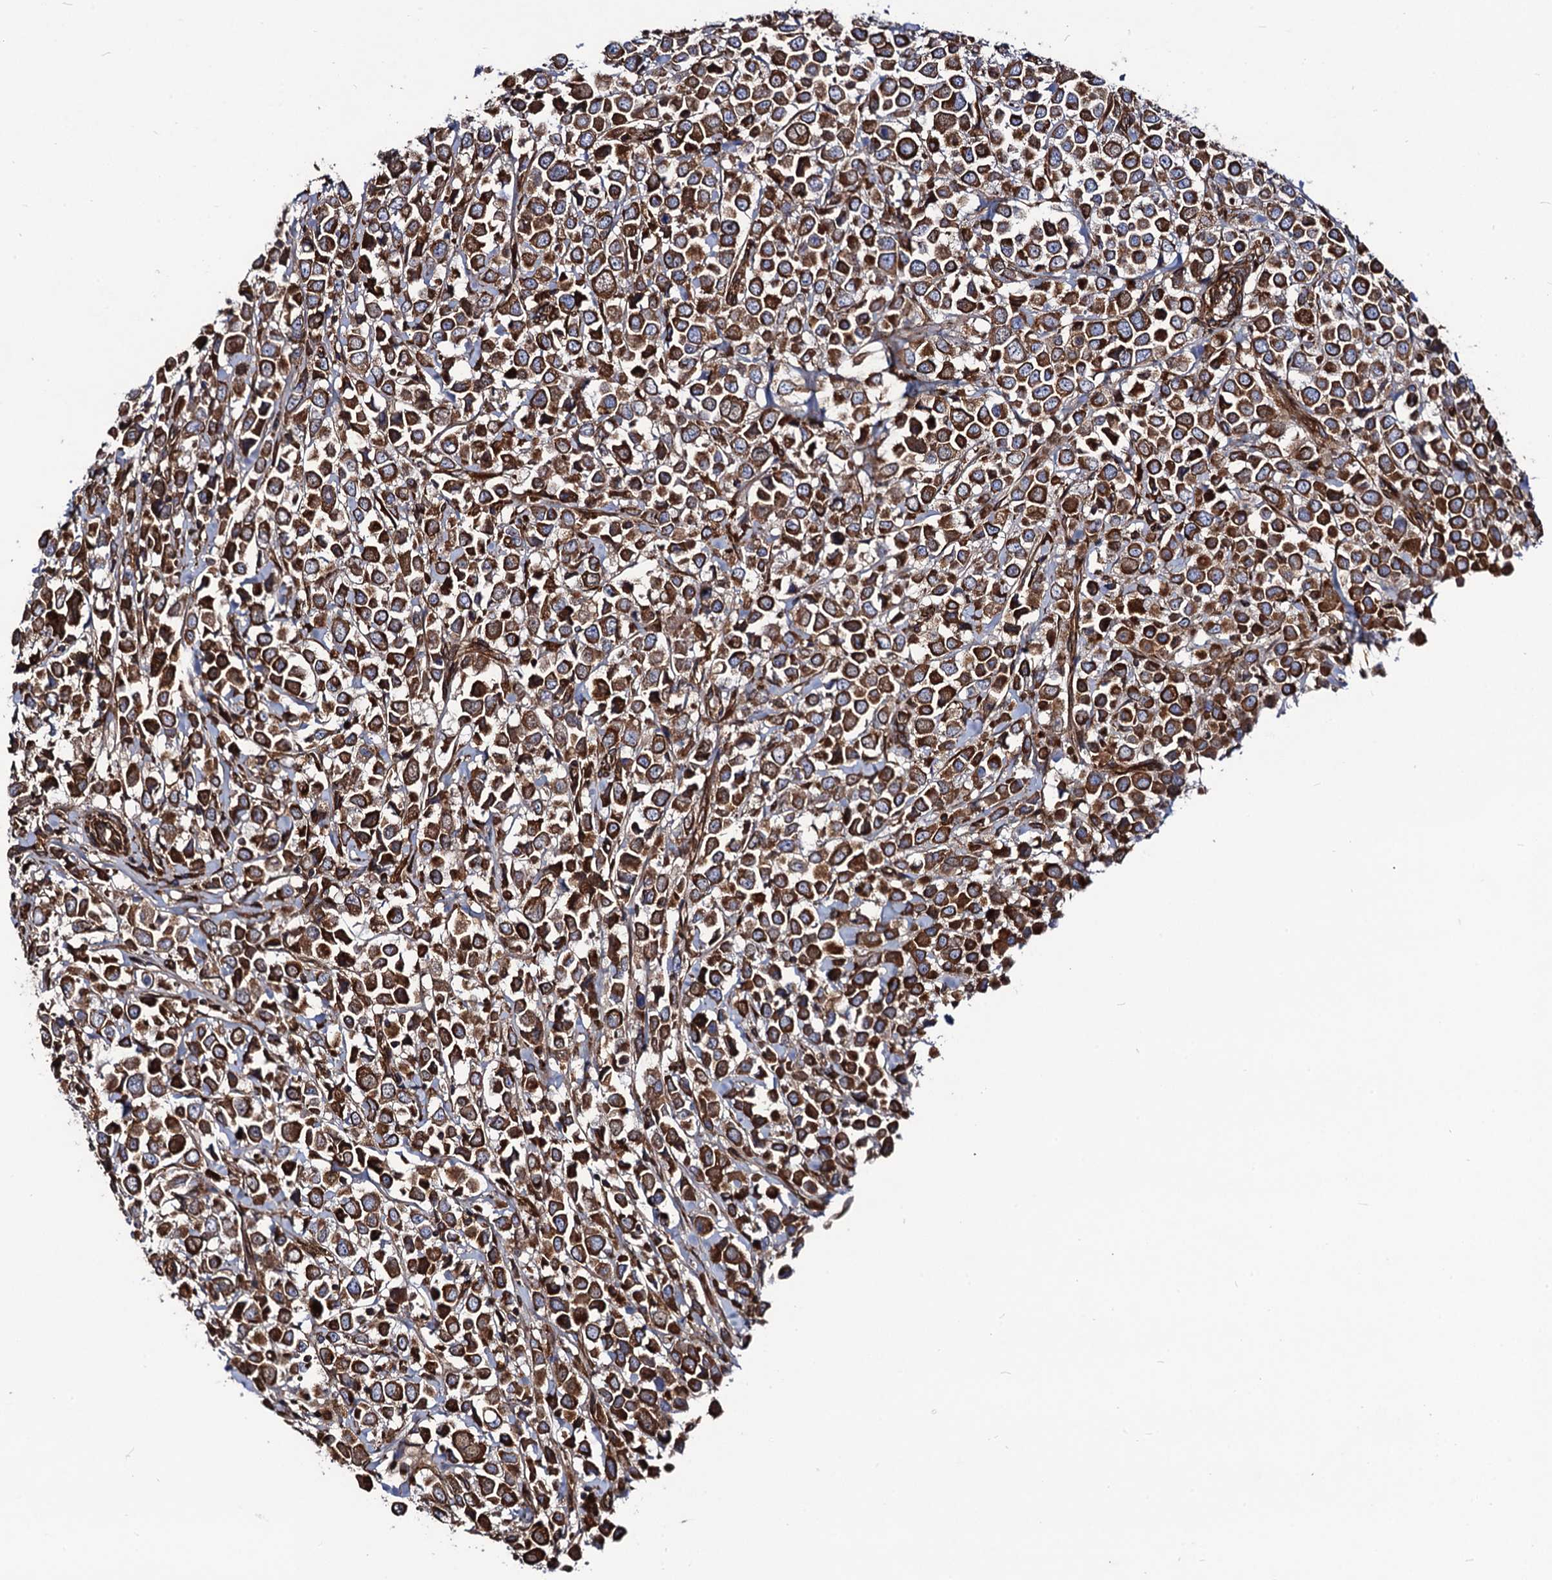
{"staining": {"intensity": "strong", "quantity": ">75%", "location": "cytoplasmic/membranous"}, "tissue": "breast cancer", "cell_type": "Tumor cells", "image_type": "cancer", "snomed": [{"axis": "morphology", "description": "Duct carcinoma"}, {"axis": "topography", "description": "Breast"}], "caption": "Breast infiltrating ductal carcinoma stained with DAB (3,3'-diaminobenzidine) immunohistochemistry displays high levels of strong cytoplasmic/membranous staining in about >75% of tumor cells. The staining was performed using DAB to visualize the protein expression in brown, while the nuclei were stained in blue with hematoxylin (Magnification: 20x).", "gene": "CIP2A", "patient": {"sex": "female", "age": 61}}